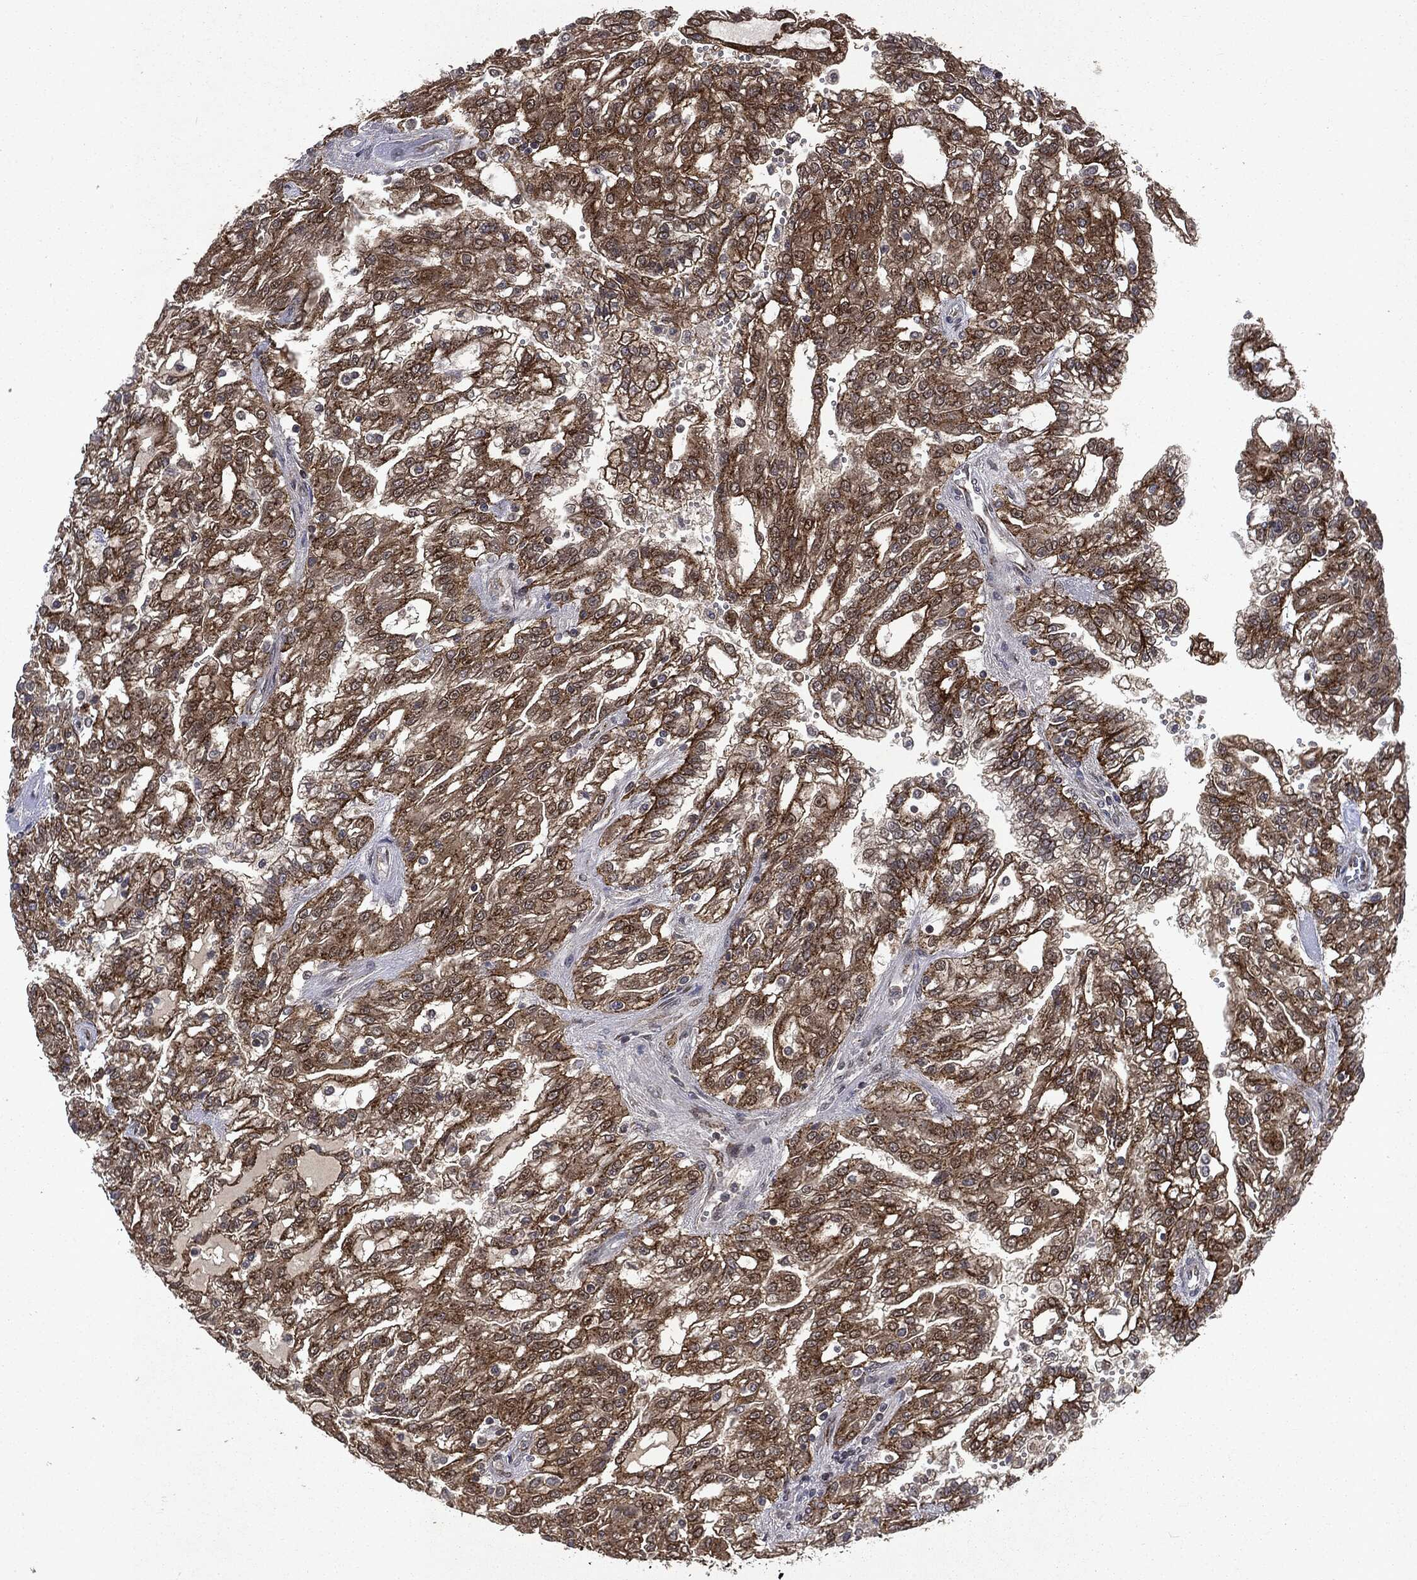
{"staining": {"intensity": "strong", "quantity": ">75%", "location": "cytoplasmic/membranous"}, "tissue": "renal cancer", "cell_type": "Tumor cells", "image_type": "cancer", "snomed": [{"axis": "morphology", "description": "Adenocarcinoma, NOS"}, {"axis": "topography", "description": "Kidney"}], "caption": "Immunohistochemical staining of renal cancer exhibits strong cytoplasmic/membranous protein staining in about >75% of tumor cells.", "gene": "PLPPR2", "patient": {"sex": "male", "age": 63}}